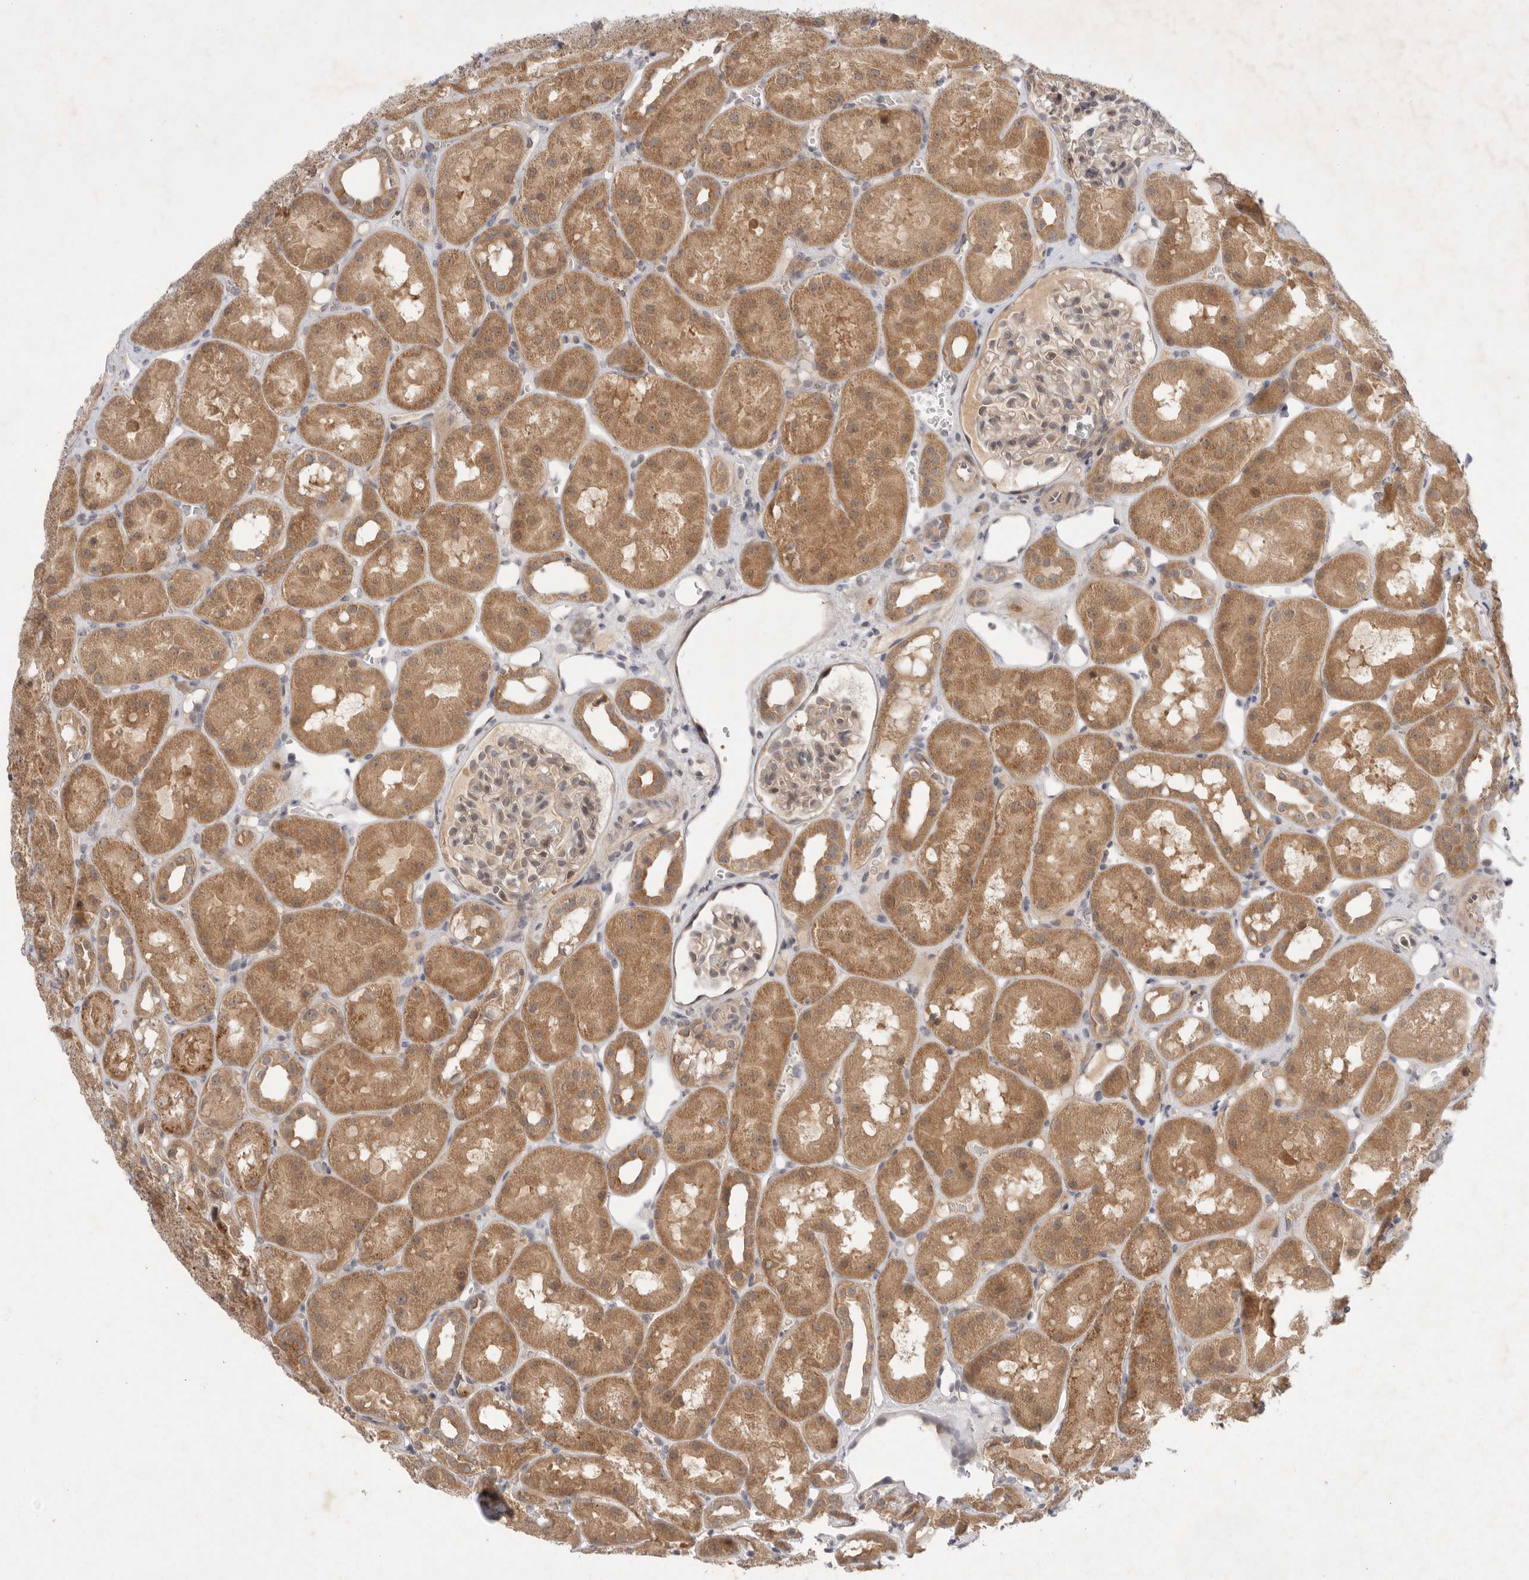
{"staining": {"intensity": "weak", "quantity": "<25%", "location": "cytoplasmic/membranous"}, "tissue": "kidney", "cell_type": "Cells in glomeruli", "image_type": "normal", "snomed": [{"axis": "morphology", "description": "Normal tissue, NOS"}, {"axis": "topography", "description": "Kidney"}], "caption": "Immunohistochemistry of unremarkable kidney demonstrates no staining in cells in glomeruli.", "gene": "PTPDC1", "patient": {"sex": "male", "age": 16}}